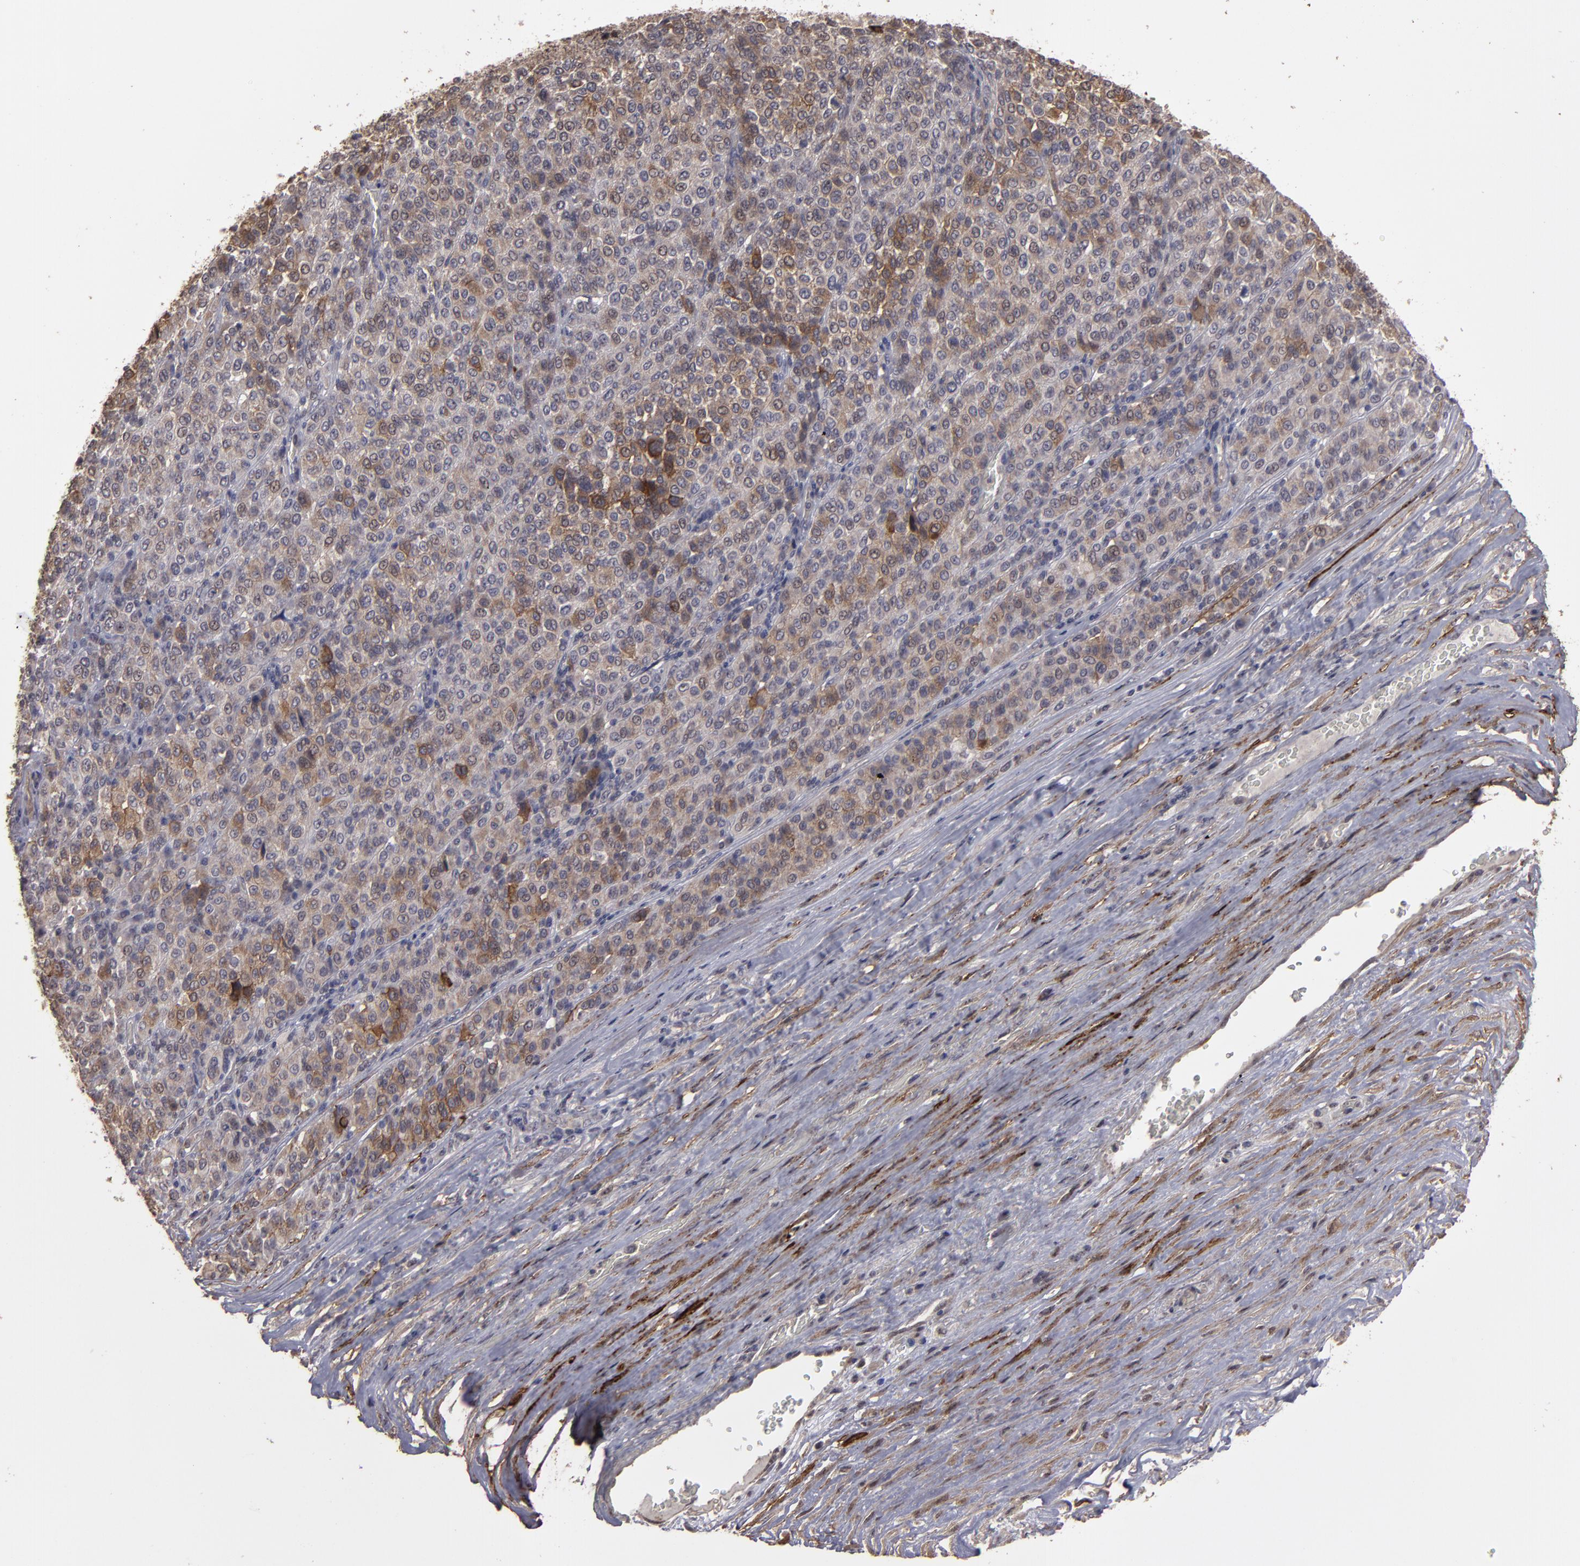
{"staining": {"intensity": "moderate", "quantity": "25%-75%", "location": "cytoplasmic/membranous"}, "tissue": "melanoma", "cell_type": "Tumor cells", "image_type": "cancer", "snomed": [{"axis": "morphology", "description": "Malignant melanoma, Metastatic site"}, {"axis": "topography", "description": "Pancreas"}], "caption": "Immunohistochemical staining of human malignant melanoma (metastatic site) shows moderate cytoplasmic/membranous protein expression in approximately 25%-75% of tumor cells.", "gene": "CD55", "patient": {"sex": "female", "age": 30}}